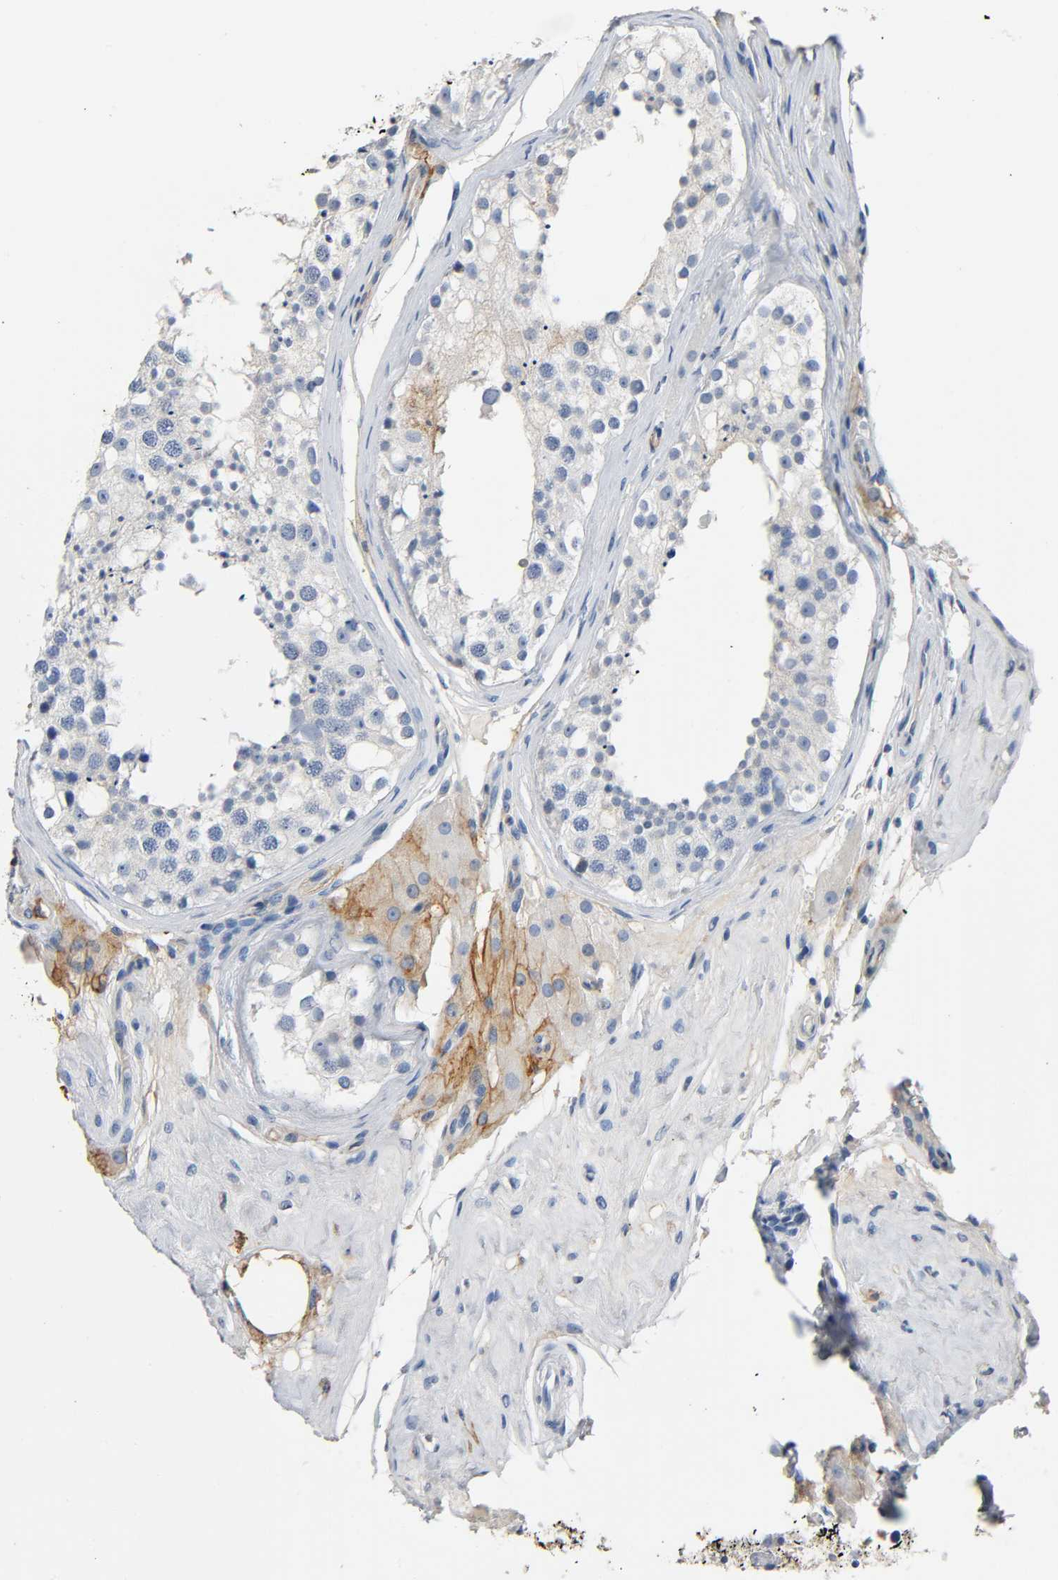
{"staining": {"intensity": "negative", "quantity": "none", "location": "none"}, "tissue": "testis", "cell_type": "Cells in seminiferous ducts", "image_type": "normal", "snomed": [{"axis": "morphology", "description": "Normal tissue, NOS"}, {"axis": "topography", "description": "Testis"}], "caption": "Immunohistochemistry of benign human testis exhibits no expression in cells in seminiferous ducts.", "gene": "ANPEP", "patient": {"sex": "male", "age": 68}}